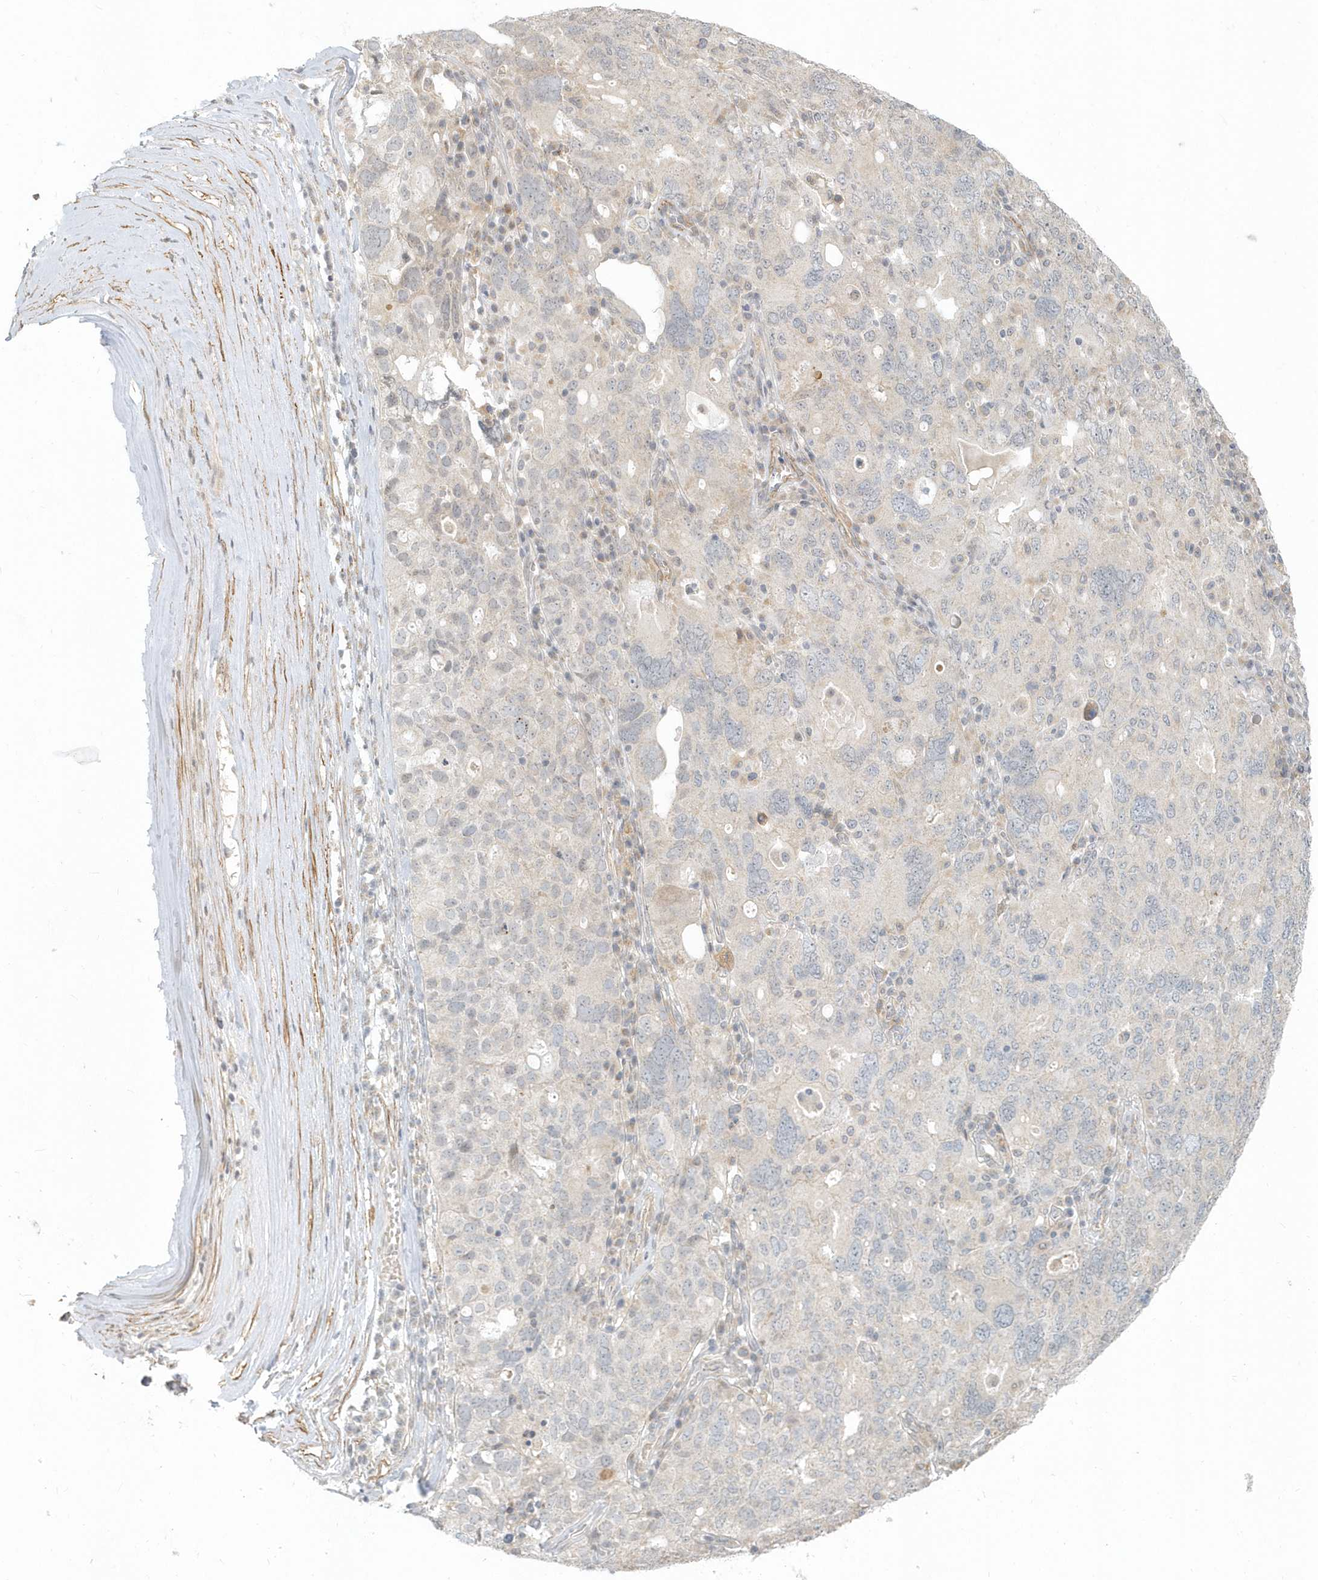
{"staining": {"intensity": "negative", "quantity": "none", "location": "none"}, "tissue": "ovarian cancer", "cell_type": "Tumor cells", "image_type": "cancer", "snomed": [{"axis": "morphology", "description": "Carcinoma, endometroid"}, {"axis": "topography", "description": "Ovary"}], "caption": "A high-resolution histopathology image shows immunohistochemistry (IHC) staining of ovarian cancer (endometroid carcinoma), which exhibits no significant staining in tumor cells. The staining is performed using DAB brown chromogen with nuclei counter-stained in using hematoxylin.", "gene": "NAPB", "patient": {"sex": "female", "age": 62}}